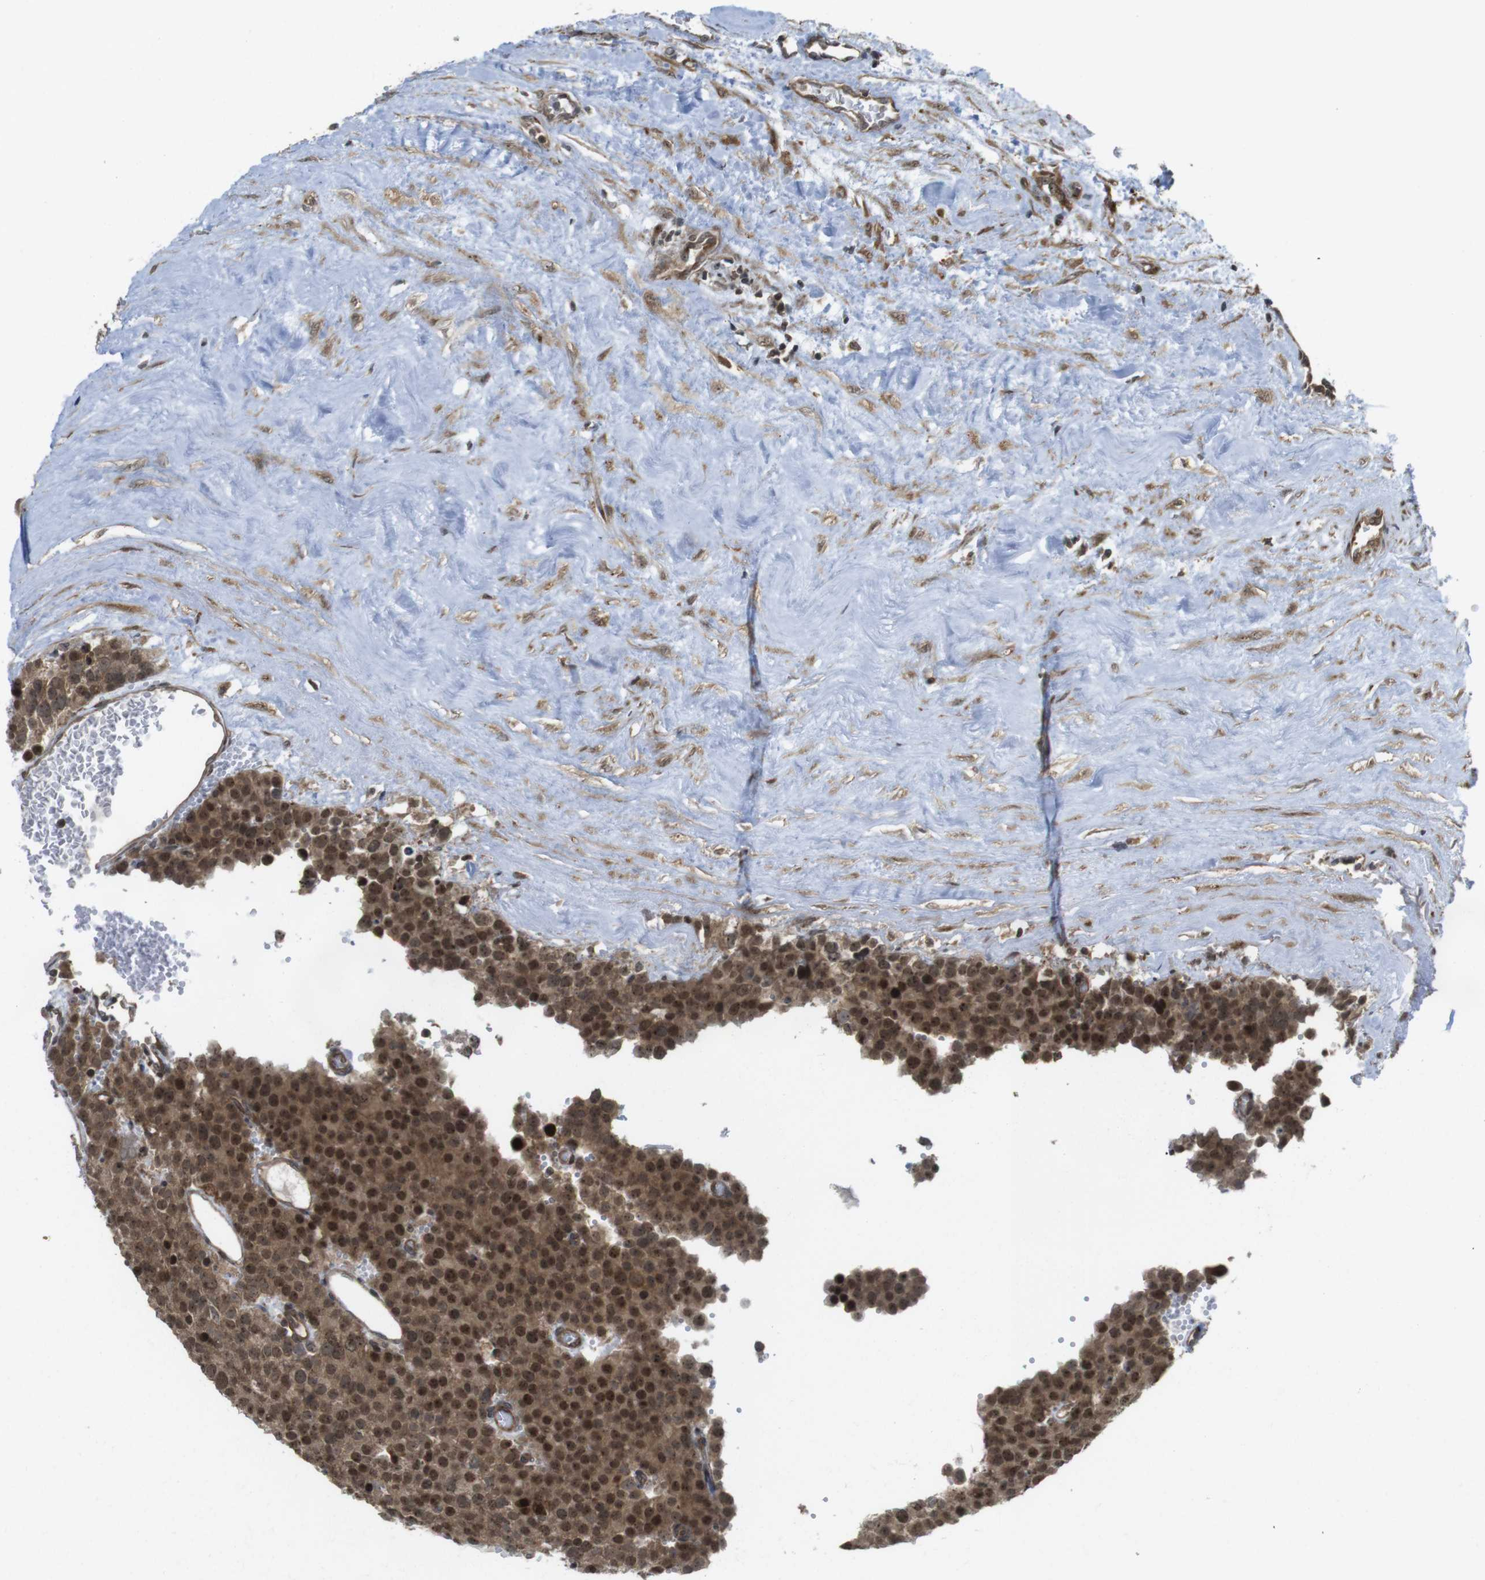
{"staining": {"intensity": "strong", "quantity": ">75%", "location": "cytoplasmic/membranous,nuclear"}, "tissue": "testis cancer", "cell_type": "Tumor cells", "image_type": "cancer", "snomed": [{"axis": "morphology", "description": "Normal tissue, NOS"}, {"axis": "morphology", "description": "Seminoma, NOS"}, {"axis": "topography", "description": "Testis"}], "caption": "Seminoma (testis) stained with a protein marker exhibits strong staining in tumor cells.", "gene": "CC2D1A", "patient": {"sex": "male", "age": 71}}